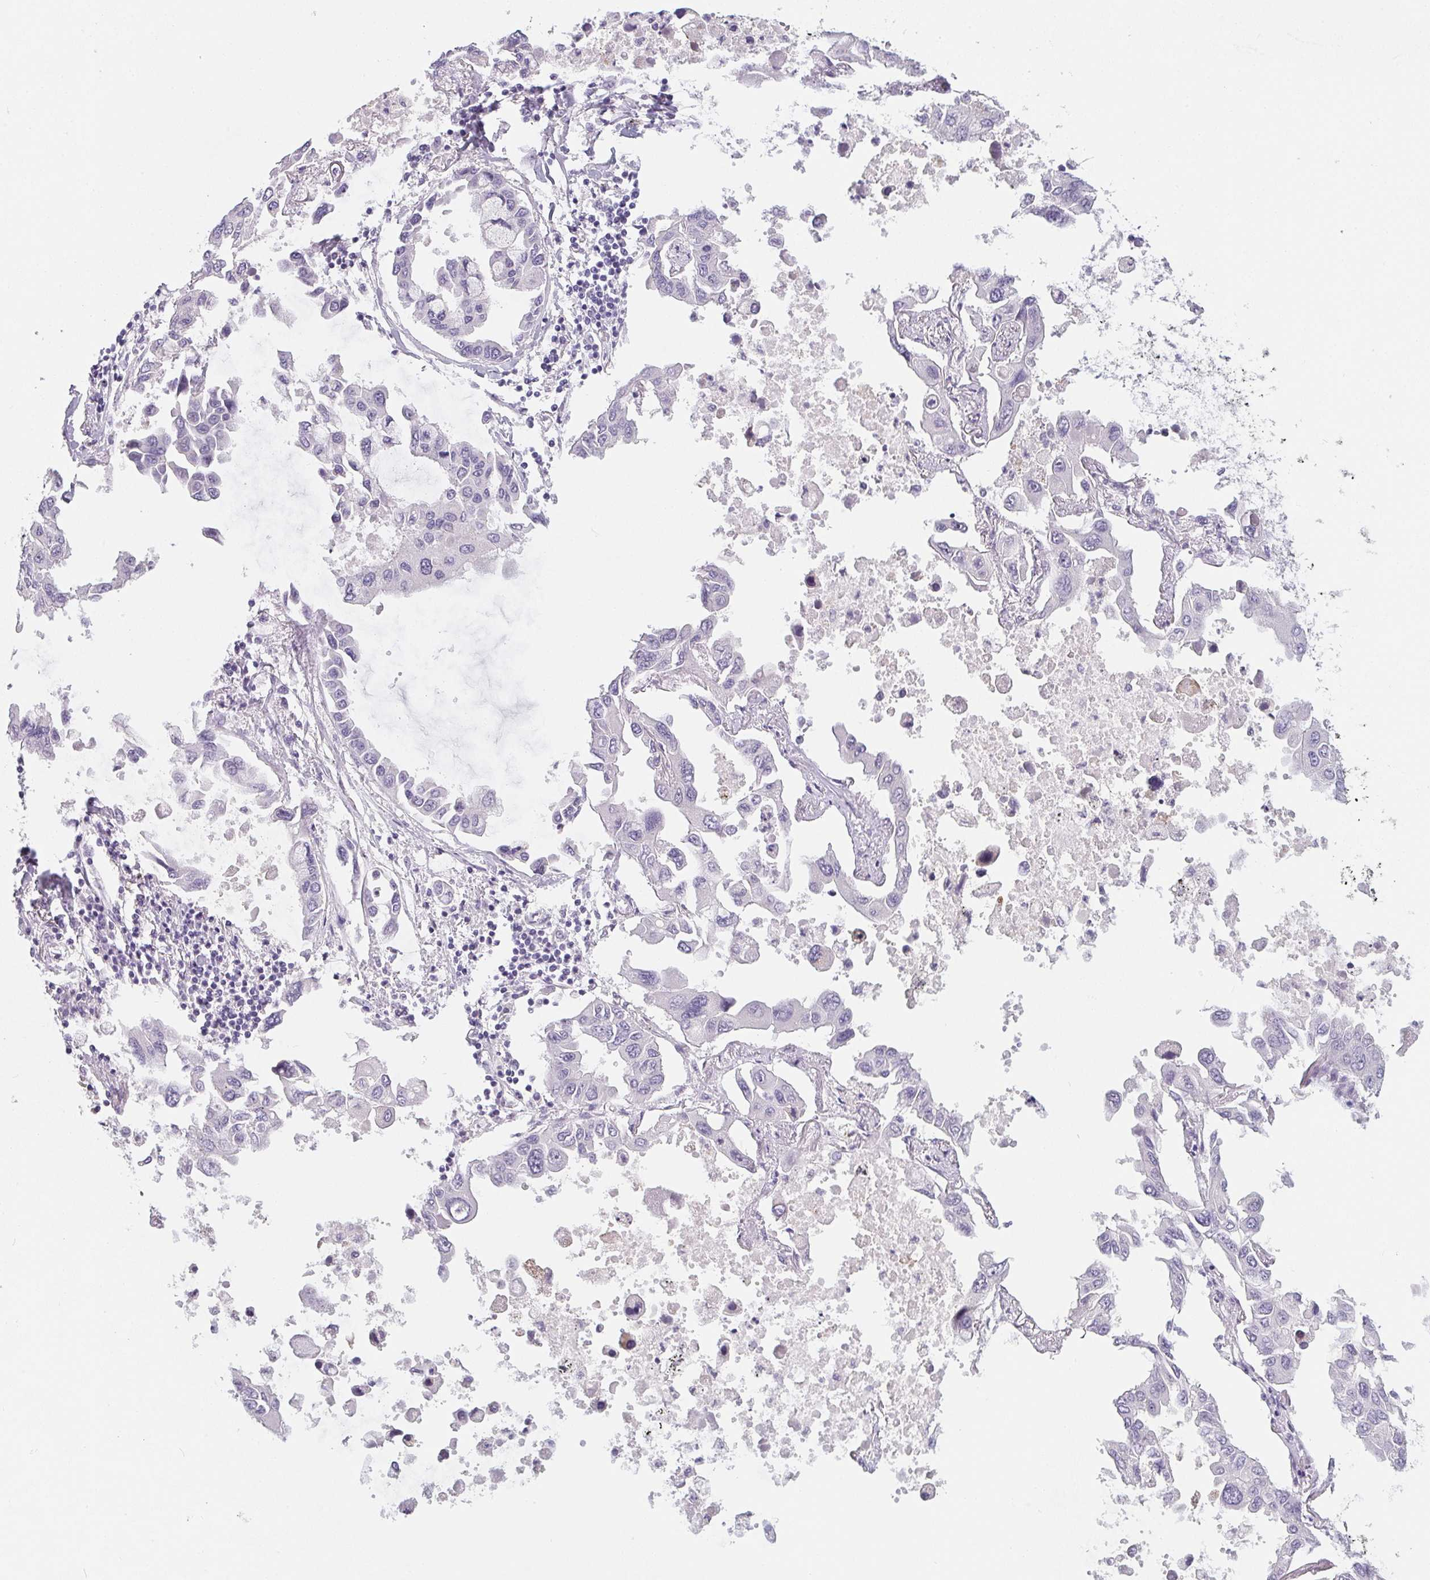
{"staining": {"intensity": "negative", "quantity": "none", "location": "none"}, "tissue": "lung cancer", "cell_type": "Tumor cells", "image_type": "cancer", "snomed": [{"axis": "morphology", "description": "Adenocarcinoma, NOS"}, {"axis": "topography", "description": "Lung"}], "caption": "Photomicrograph shows no significant protein expression in tumor cells of adenocarcinoma (lung).", "gene": "MAP1A", "patient": {"sex": "male", "age": 64}}